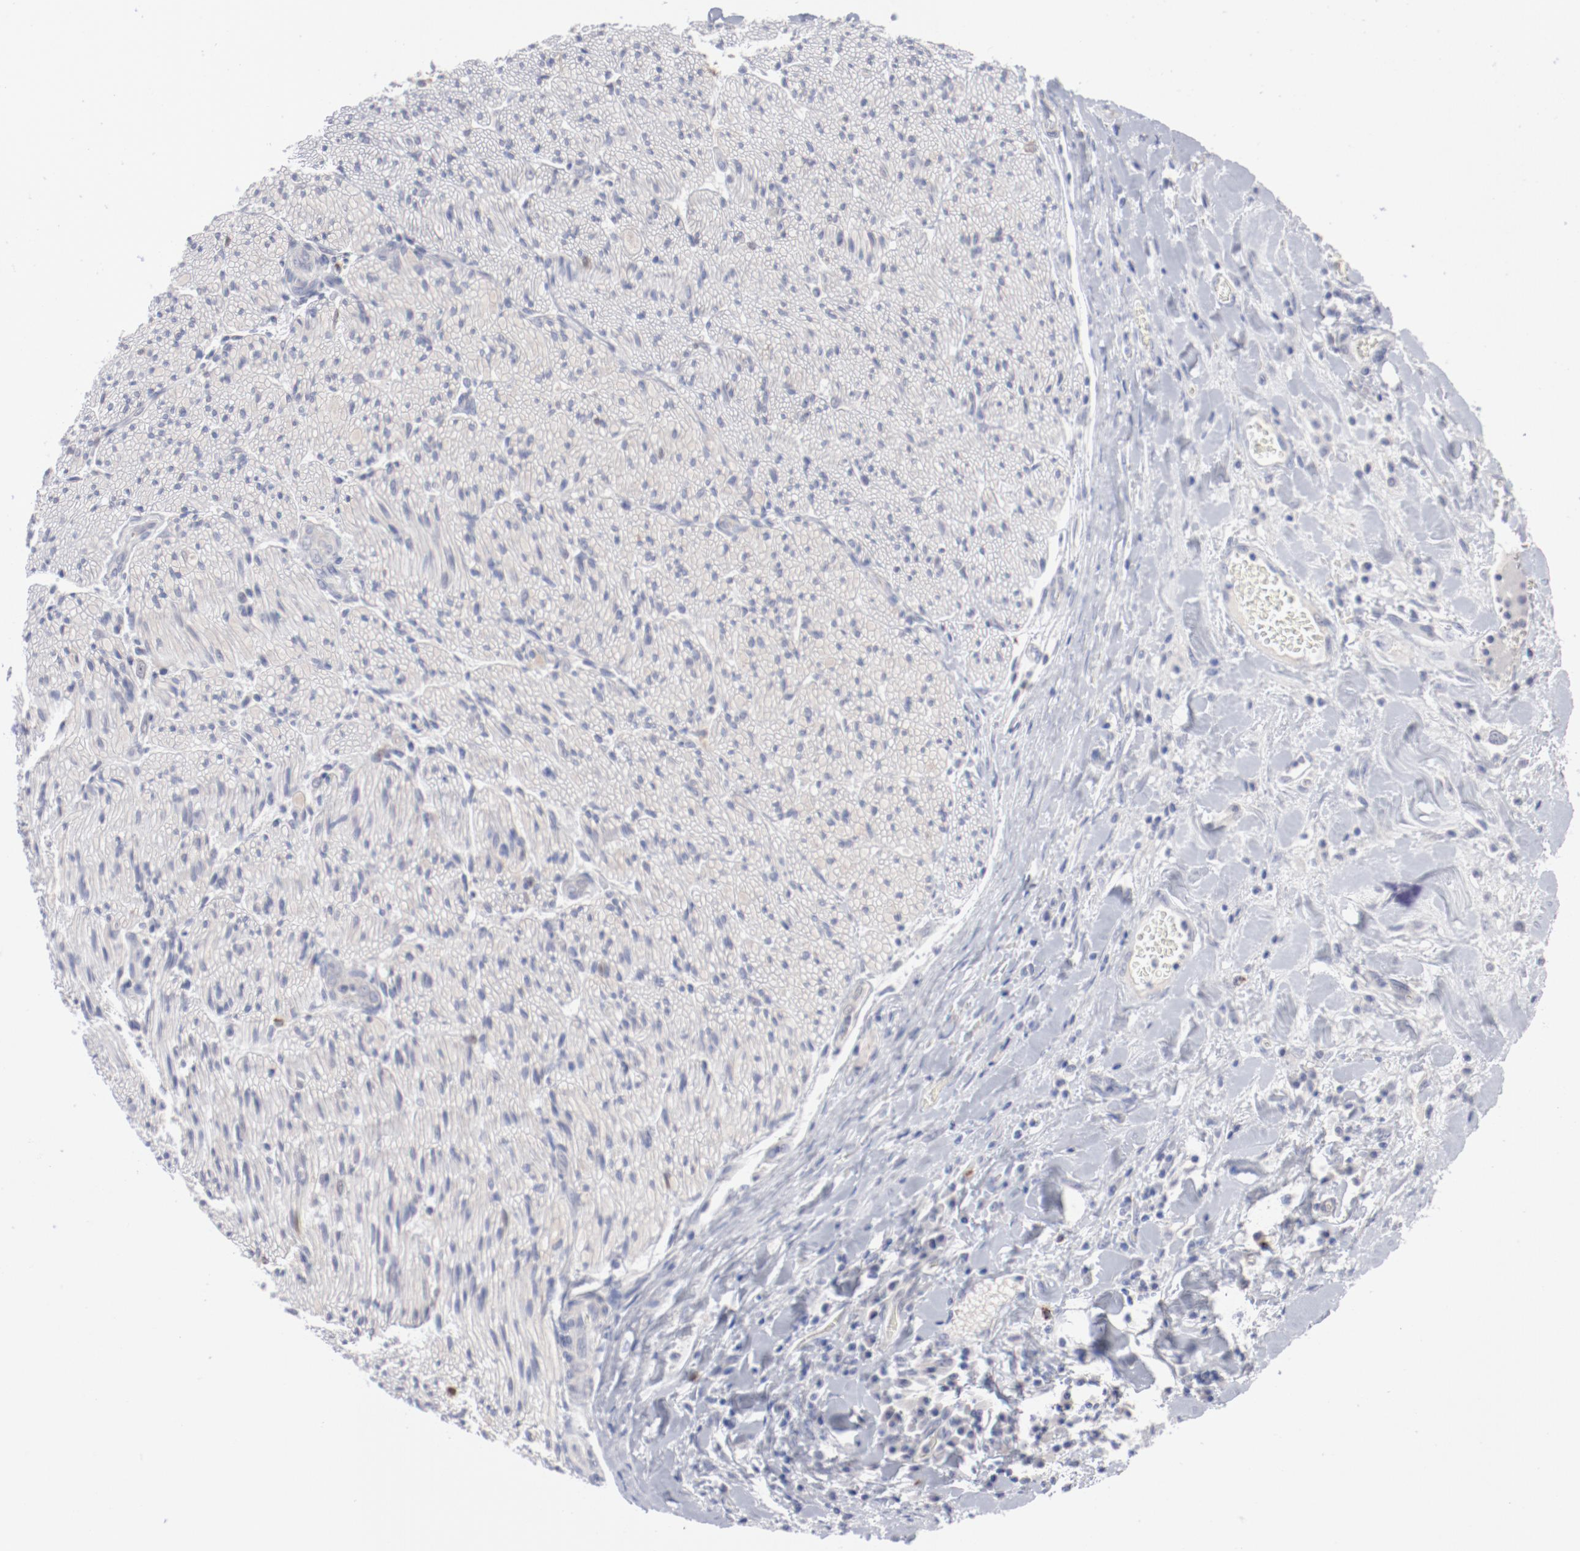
{"staining": {"intensity": "negative", "quantity": "none", "location": "none"}, "tissue": "liver cancer", "cell_type": "Tumor cells", "image_type": "cancer", "snomed": [{"axis": "morphology", "description": "Cholangiocarcinoma"}, {"axis": "topography", "description": "Liver"}], "caption": "A photomicrograph of liver cancer (cholangiocarcinoma) stained for a protein reveals no brown staining in tumor cells.", "gene": "SH3BGR", "patient": {"sex": "male", "age": 58}}